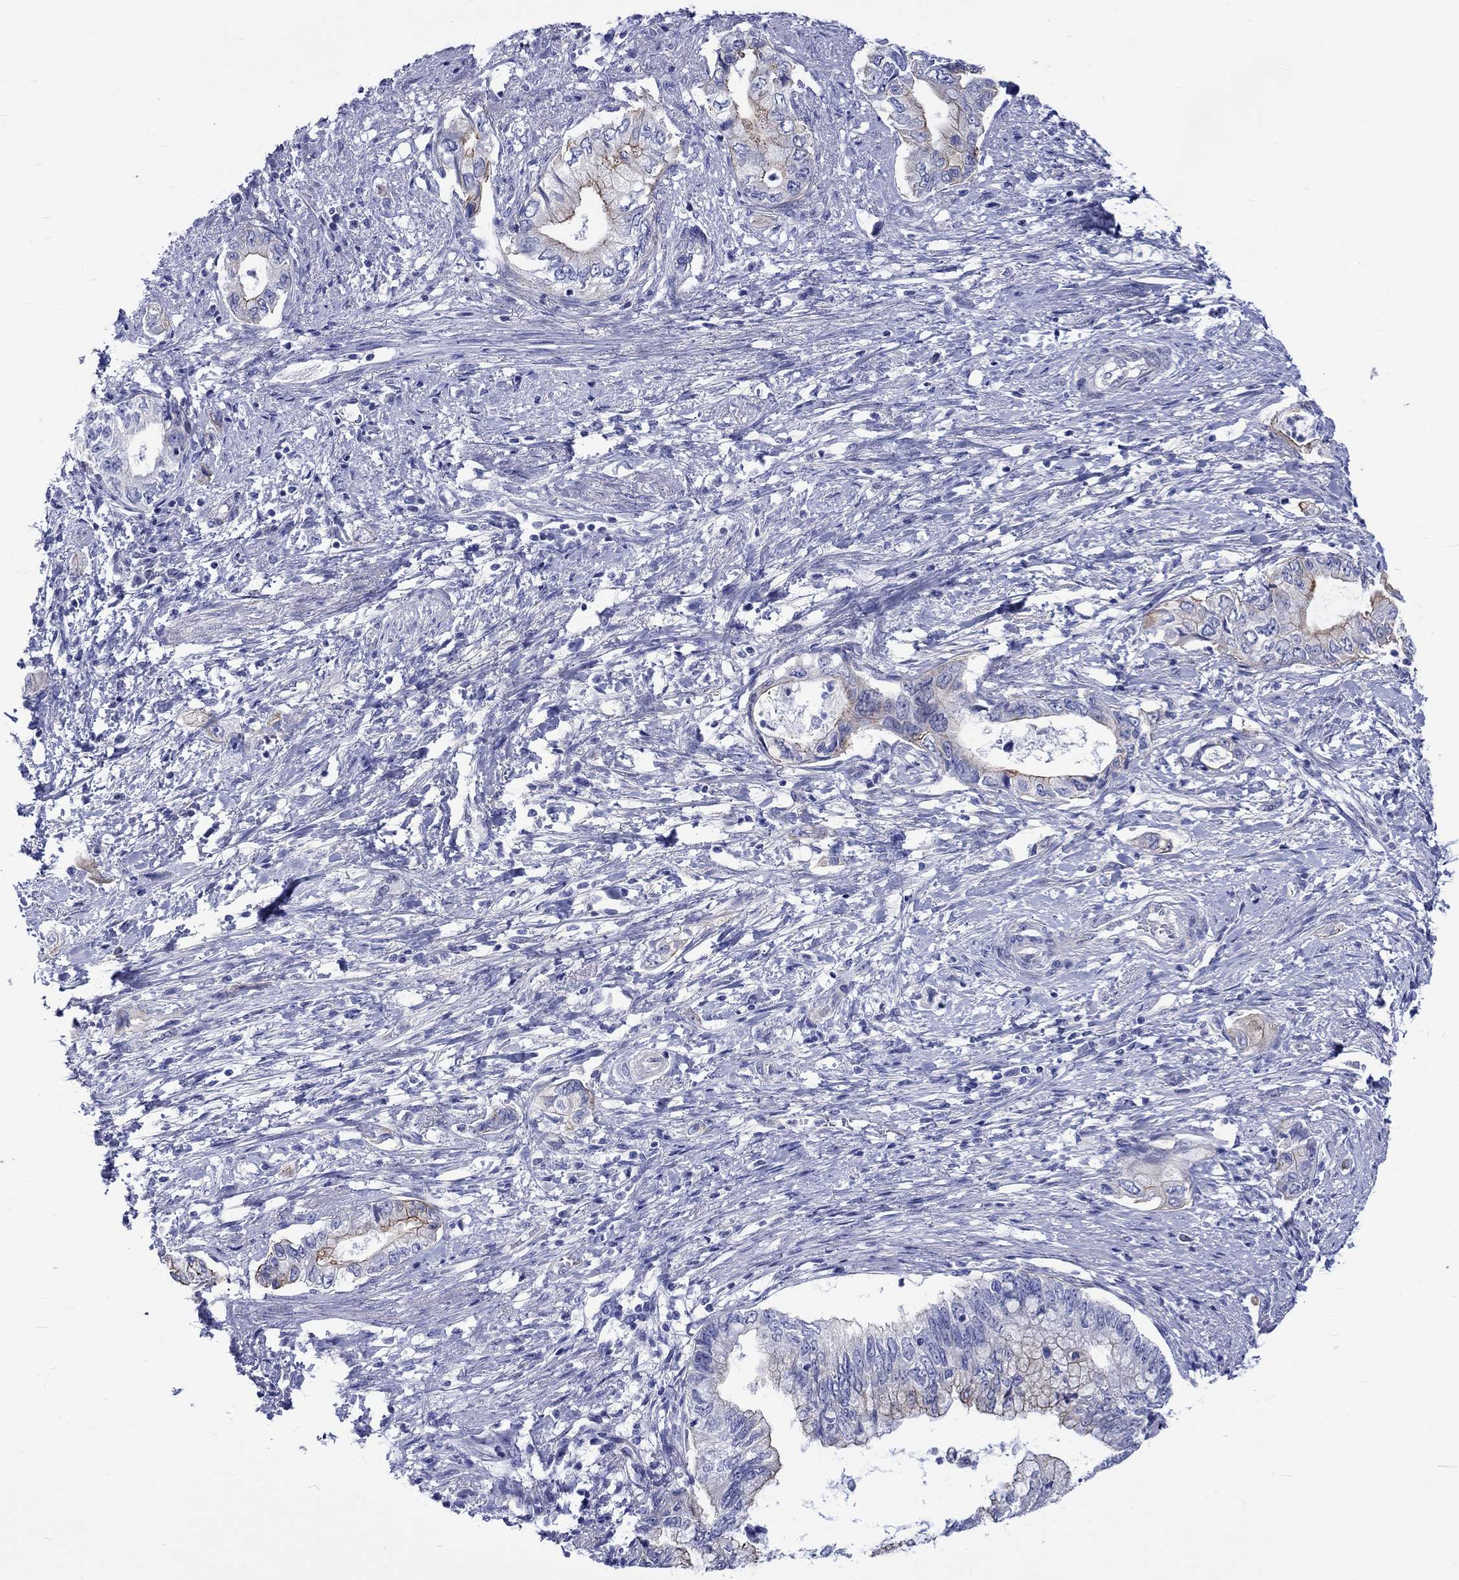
{"staining": {"intensity": "strong", "quantity": "<25%", "location": "cytoplasmic/membranous"}, "tissue": "pancreatic cancer", "cell_type": "Tumor cells", "image_type": "cancer", "snomed": [{"axis": "morphology", "description": "Adenocarcinoma, NOS"}, {"axis": "topography", "description": "Pancreas"}], "caption": "Immunohistochemistry (IHC) photomicrograph of pancreatic cancer stained for a protein (brown), which shows medium levels of strong cytoplasmic/membranous positivity in about <25% of tumor cells.", "gene": "SH2D7", "patient": {"sex": "female", "age": 73}}